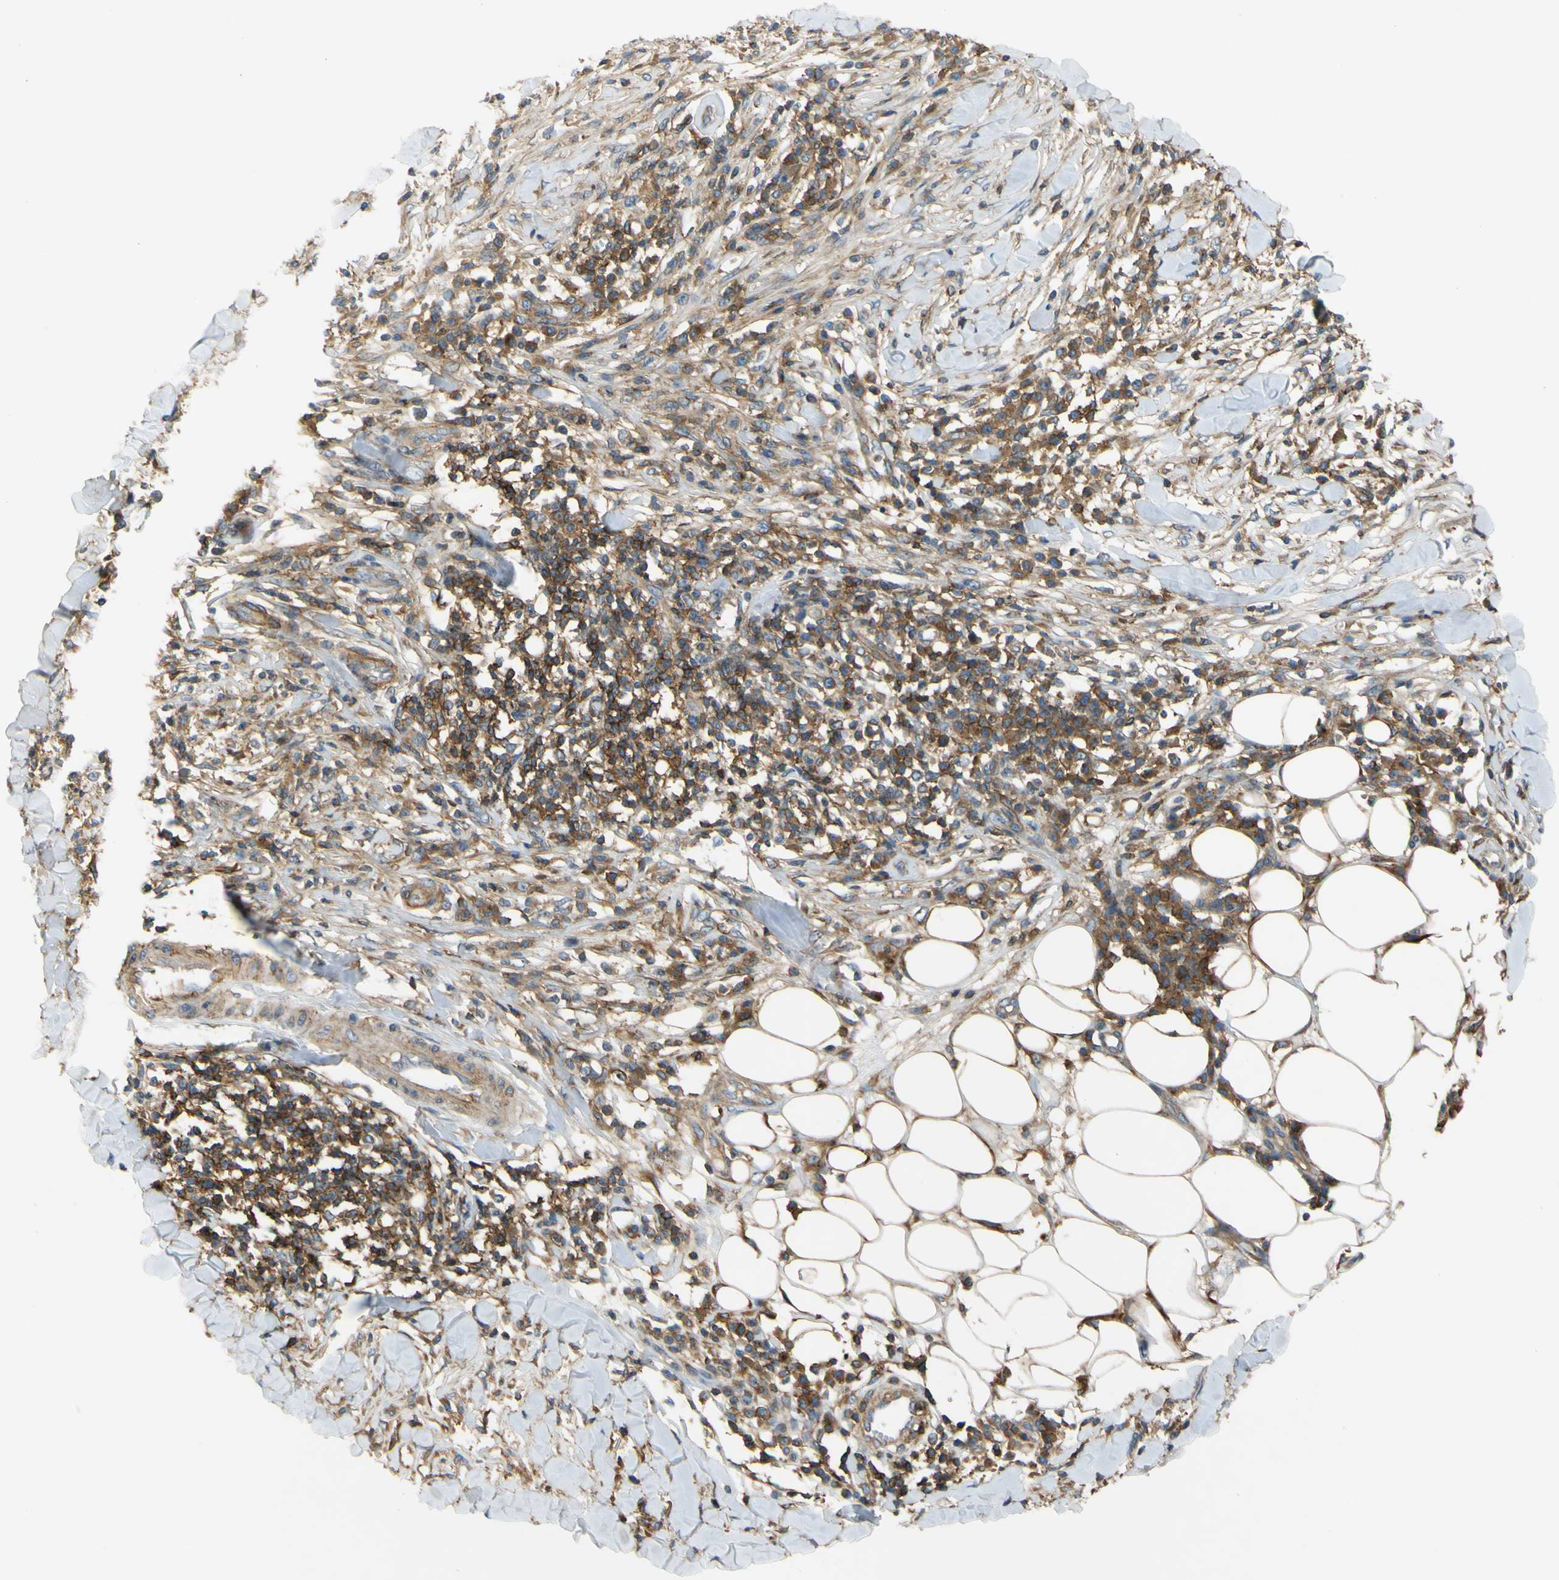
{"staining": {"intensity": "weak", "quantity": "25%-75%", "location": "cytoplasmic/membranous"}, "tissue": "skin cancer", "cell_type": "Tumor cells", "image_type": "cancer", "snomed": [{"axis": "morphology", "description": "Squamous cell carcinoma, NOS"}, {"axis": "topography", "description": "Skin"}], "caption": "Skin cancer (squamous cell carcinoma) was stained to show a protein in brown. There is low levels of weak cytoplasmic/membranous expression in approximately 25%-75% of tumor cells.", "gene": "POR", "patient": {"sex": "male", "age": 24}}